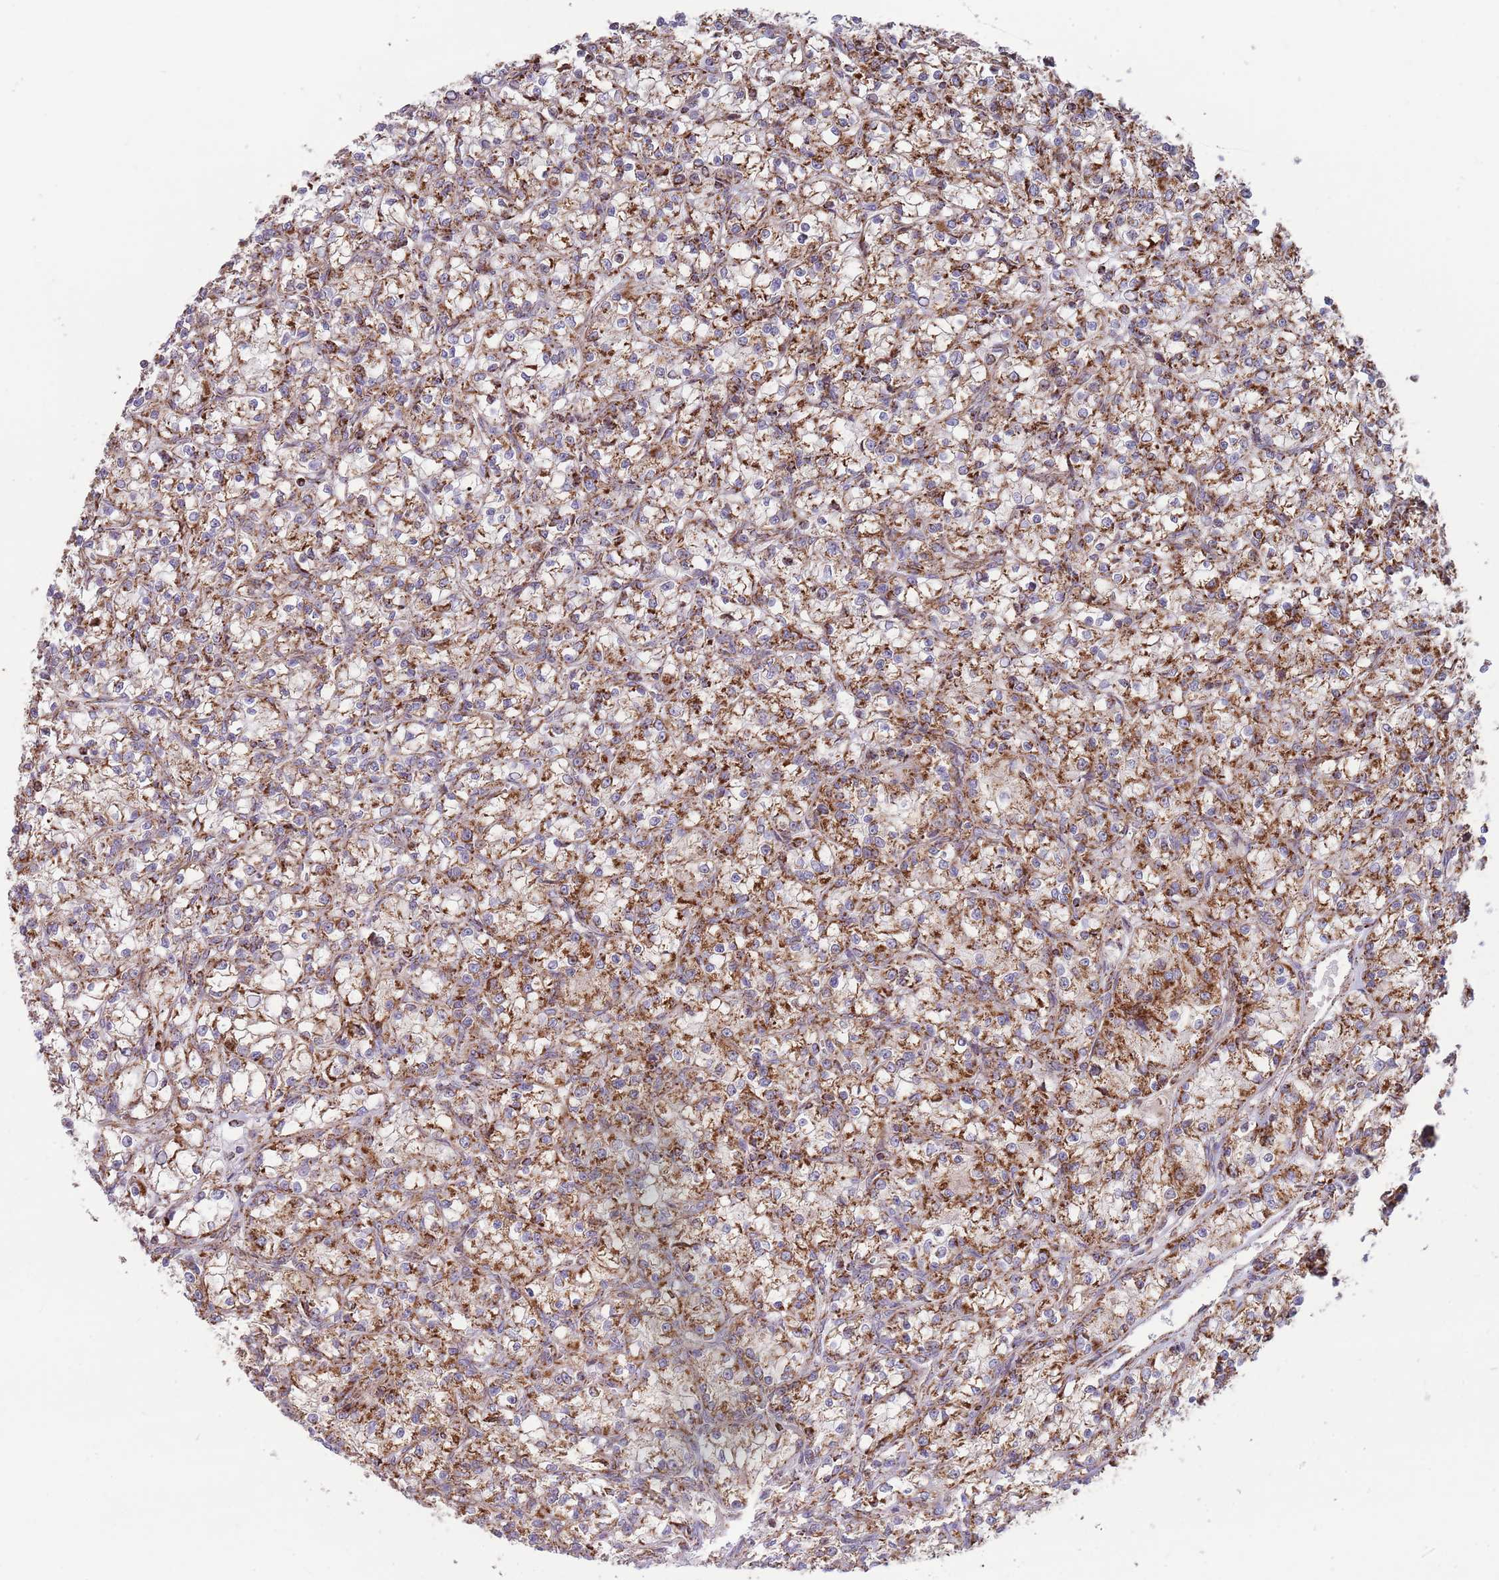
{"staining": {"intensity": "moderate", "quantity": ">75%", "location": "cytoplasmic/membranous"}, "tissue": "renal cancer", "cell_type": "Tumor cells", "image_type": "cancer", "snomed": [{"axis": "morphology", "description": "Adenocarcinoma, NOS"}, {"axis": "topography", "description": "Kidney"}], "caption": "Immunohistochemical staining of renal cancer (adenocarcinoma) shows moderate cytoplasmic/membranous protein positivity in about >75% of tumor cells.", "gene": "ATP5PD", "patient": {"sex": "female", "age": 59}}